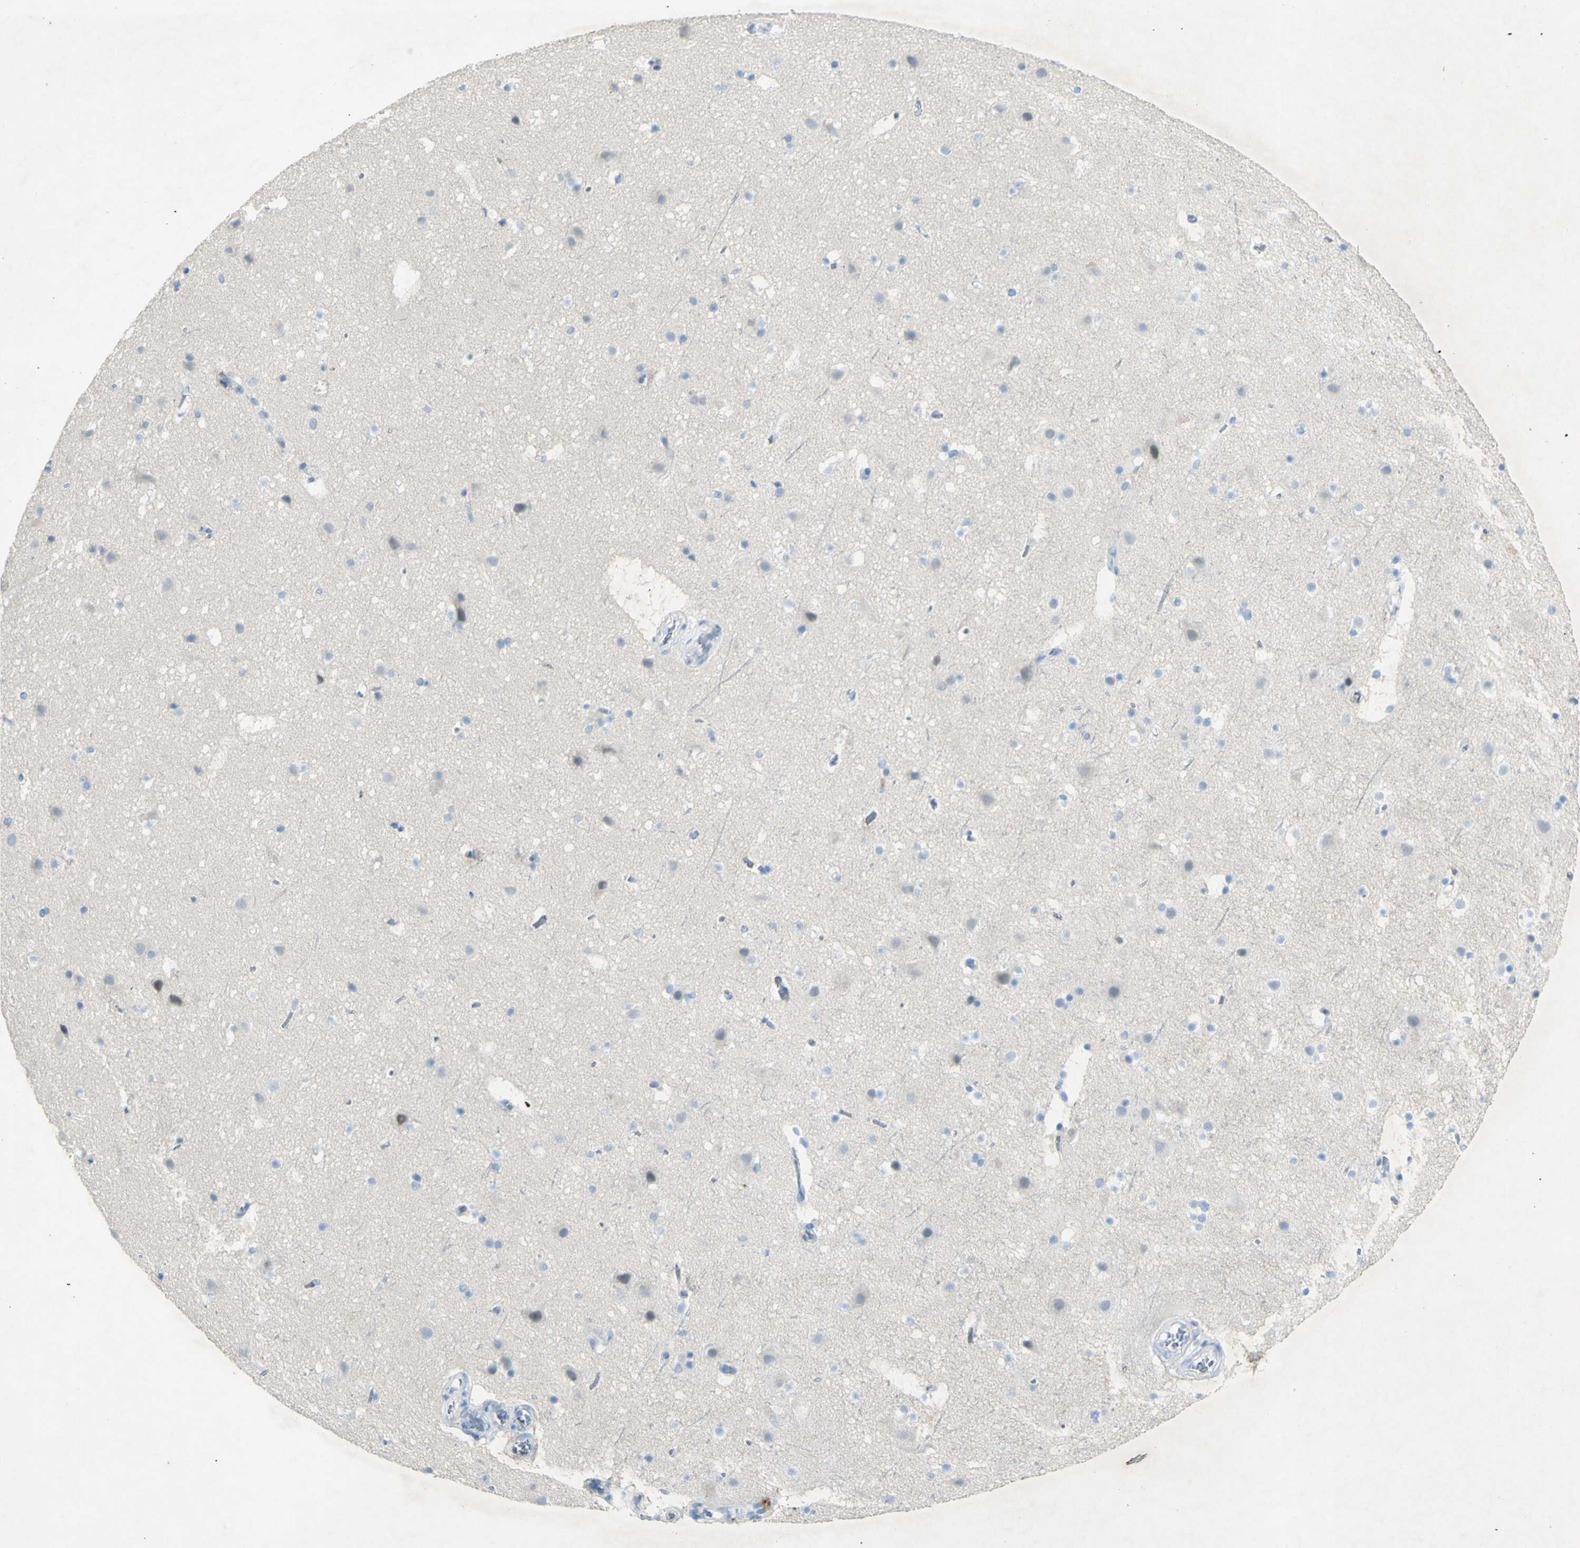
{"staining": {"intensity": "negative", "quantity": "none", "location": "none"}, "tissue": "cerebral cortex", "cell_type": "Endothelial cells", "image_type": "normal", "snomed": [{"axis": "morphology", "description": "Normal tissue, NOS"}, {"axis": "topography", "description": "Cerebral cortex"}], "caption": "Immunohistochemistry of benign cerebral cortex reveals no positivity in endothelial cells.", "gene": "GDF15", "patient": {"sex": "male", "age": 45}}